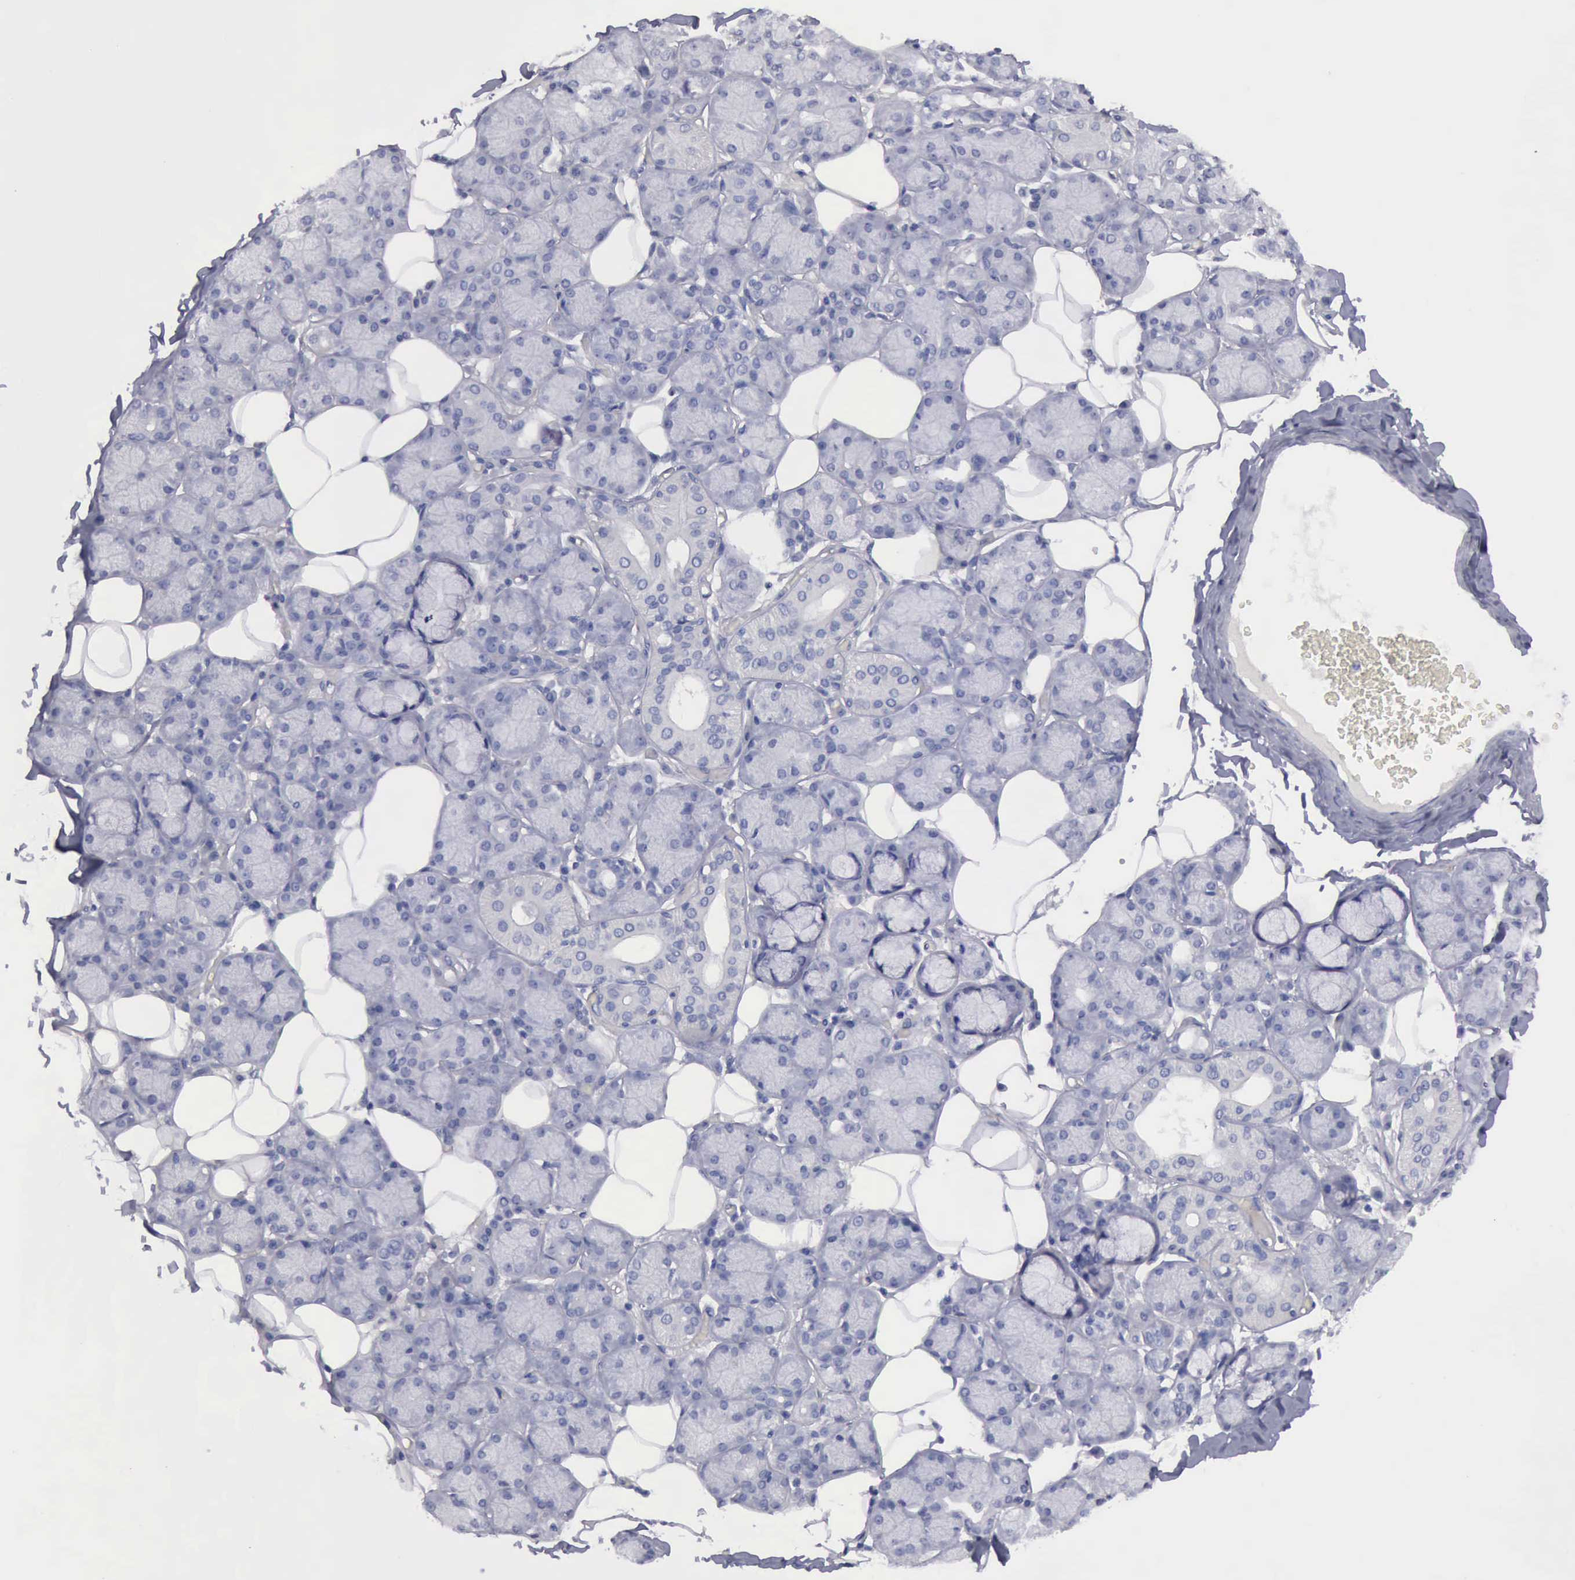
{"staining": {"intensity": "negative", "quantity": "none", "location": "none"}, "tissue": "salivary gland", "cell_type": "Glandular cells", "image_type": "normal", "snomed": [{"axis": "morphology", "description": "Normal tissue, NOS"}, {"axis": "topography", "description": "Salivary gland"}], "caption": "The image demonstrates no significant expression in glandular cells of salivary gland.", "gene": "CYP19A1", "patient": {"sex": "male", "age": 54}}